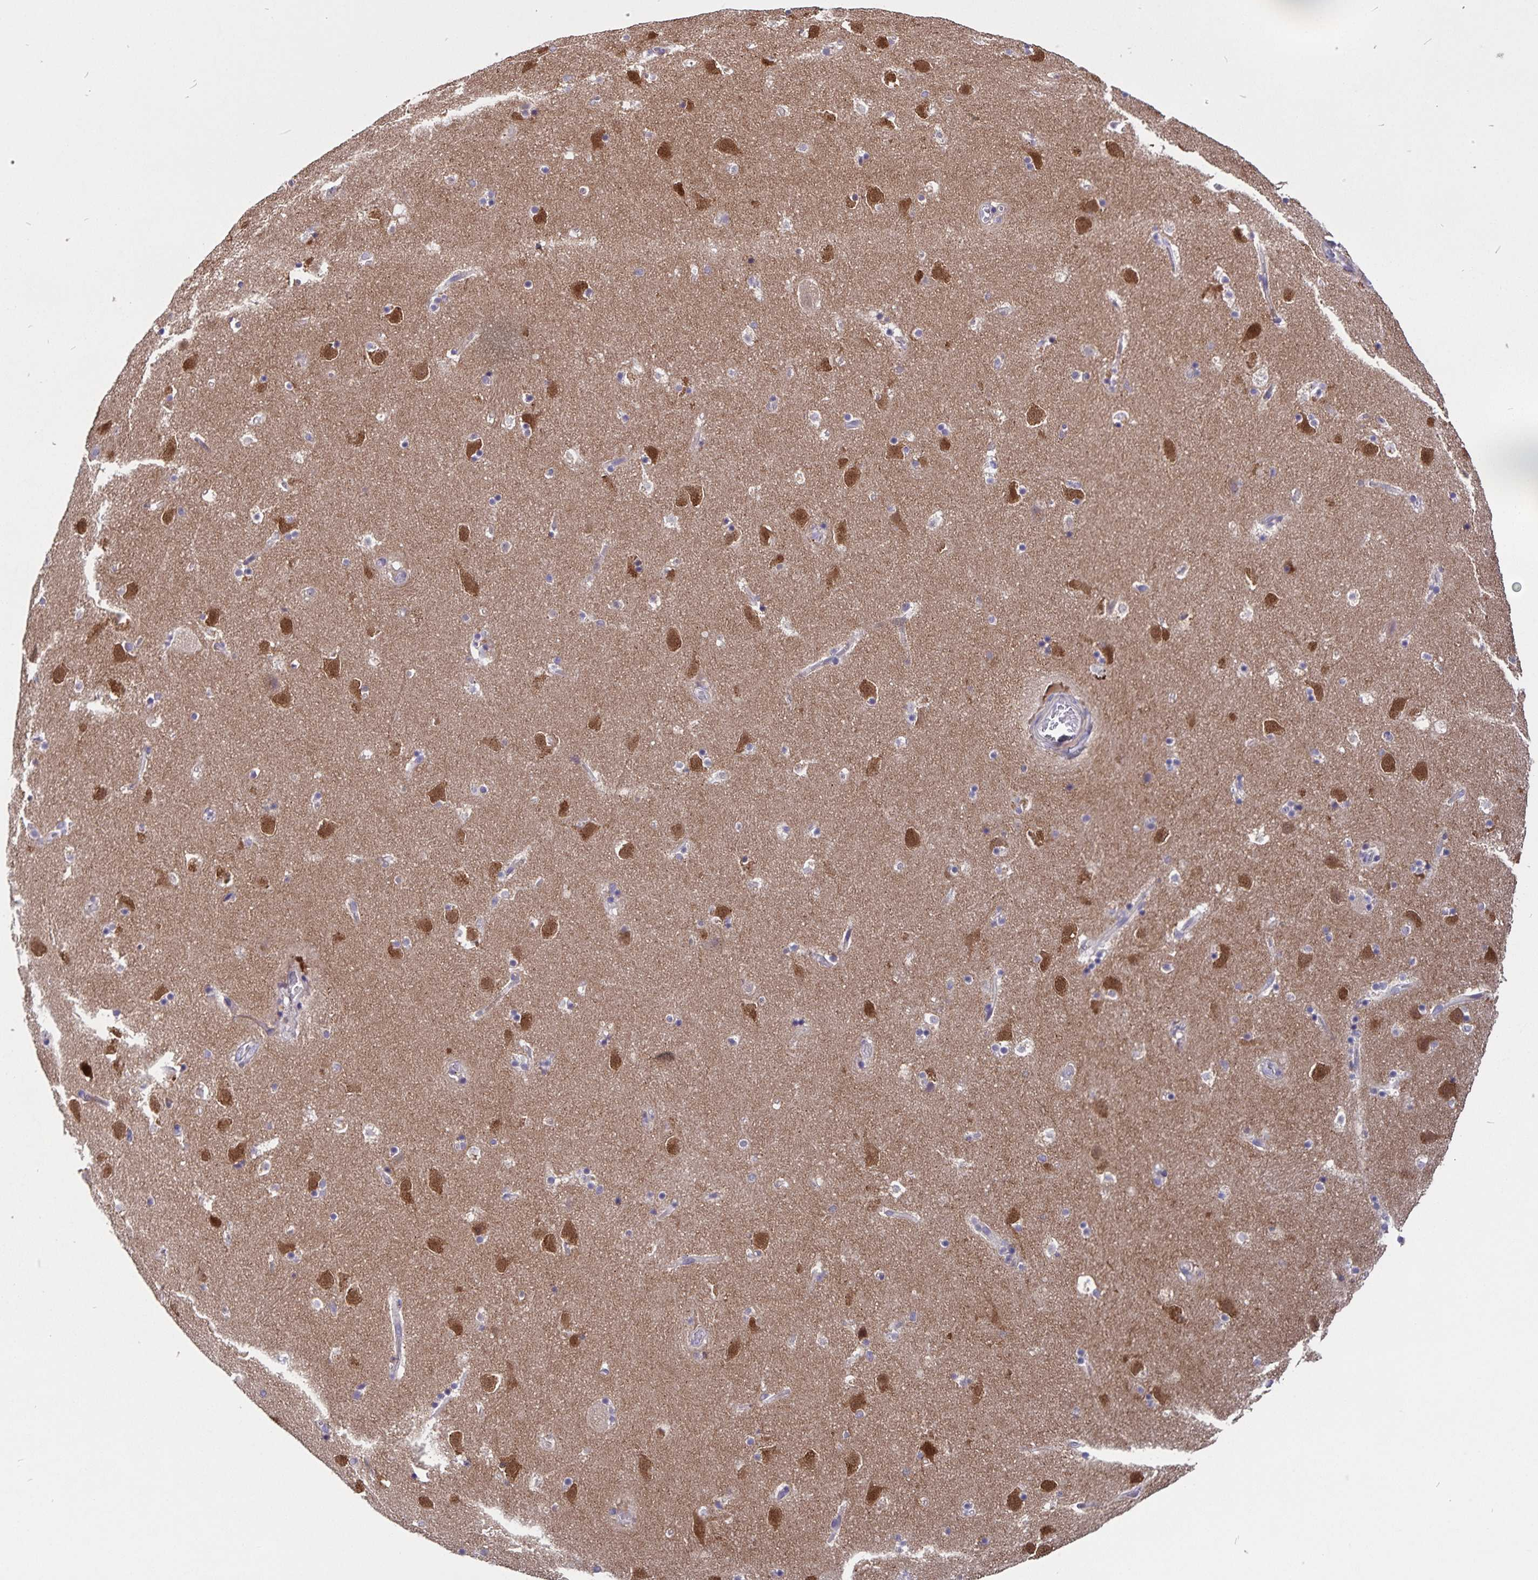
{"staining": {"intensity": "weak", "quantity": "<25%", "location": "cytoplasmic/membranous"}, "tissue": "caudate", "cell_type": "Glial cells", "image_type": "normal", "snomed": [{"axis": "morphology", "description": "Normal tissue, NOS"}, {"axis": "topography", "description": "Lateral ventricle wall"}], "caption": "This image is of normal caudate stained with immunohistochemistry to label a protein in brown with the nuclei are counter-stained blue. There is no expression in glial cells. The staining was performed using DAB (3,3'-diaminobenzidine) to visualize the protein expression in brown, while the nuclei were stained in blue with hematoxylin (Magnification: 20x).", "gene": "FBXL16", "patient": {"sex": "male", "age": 37}}